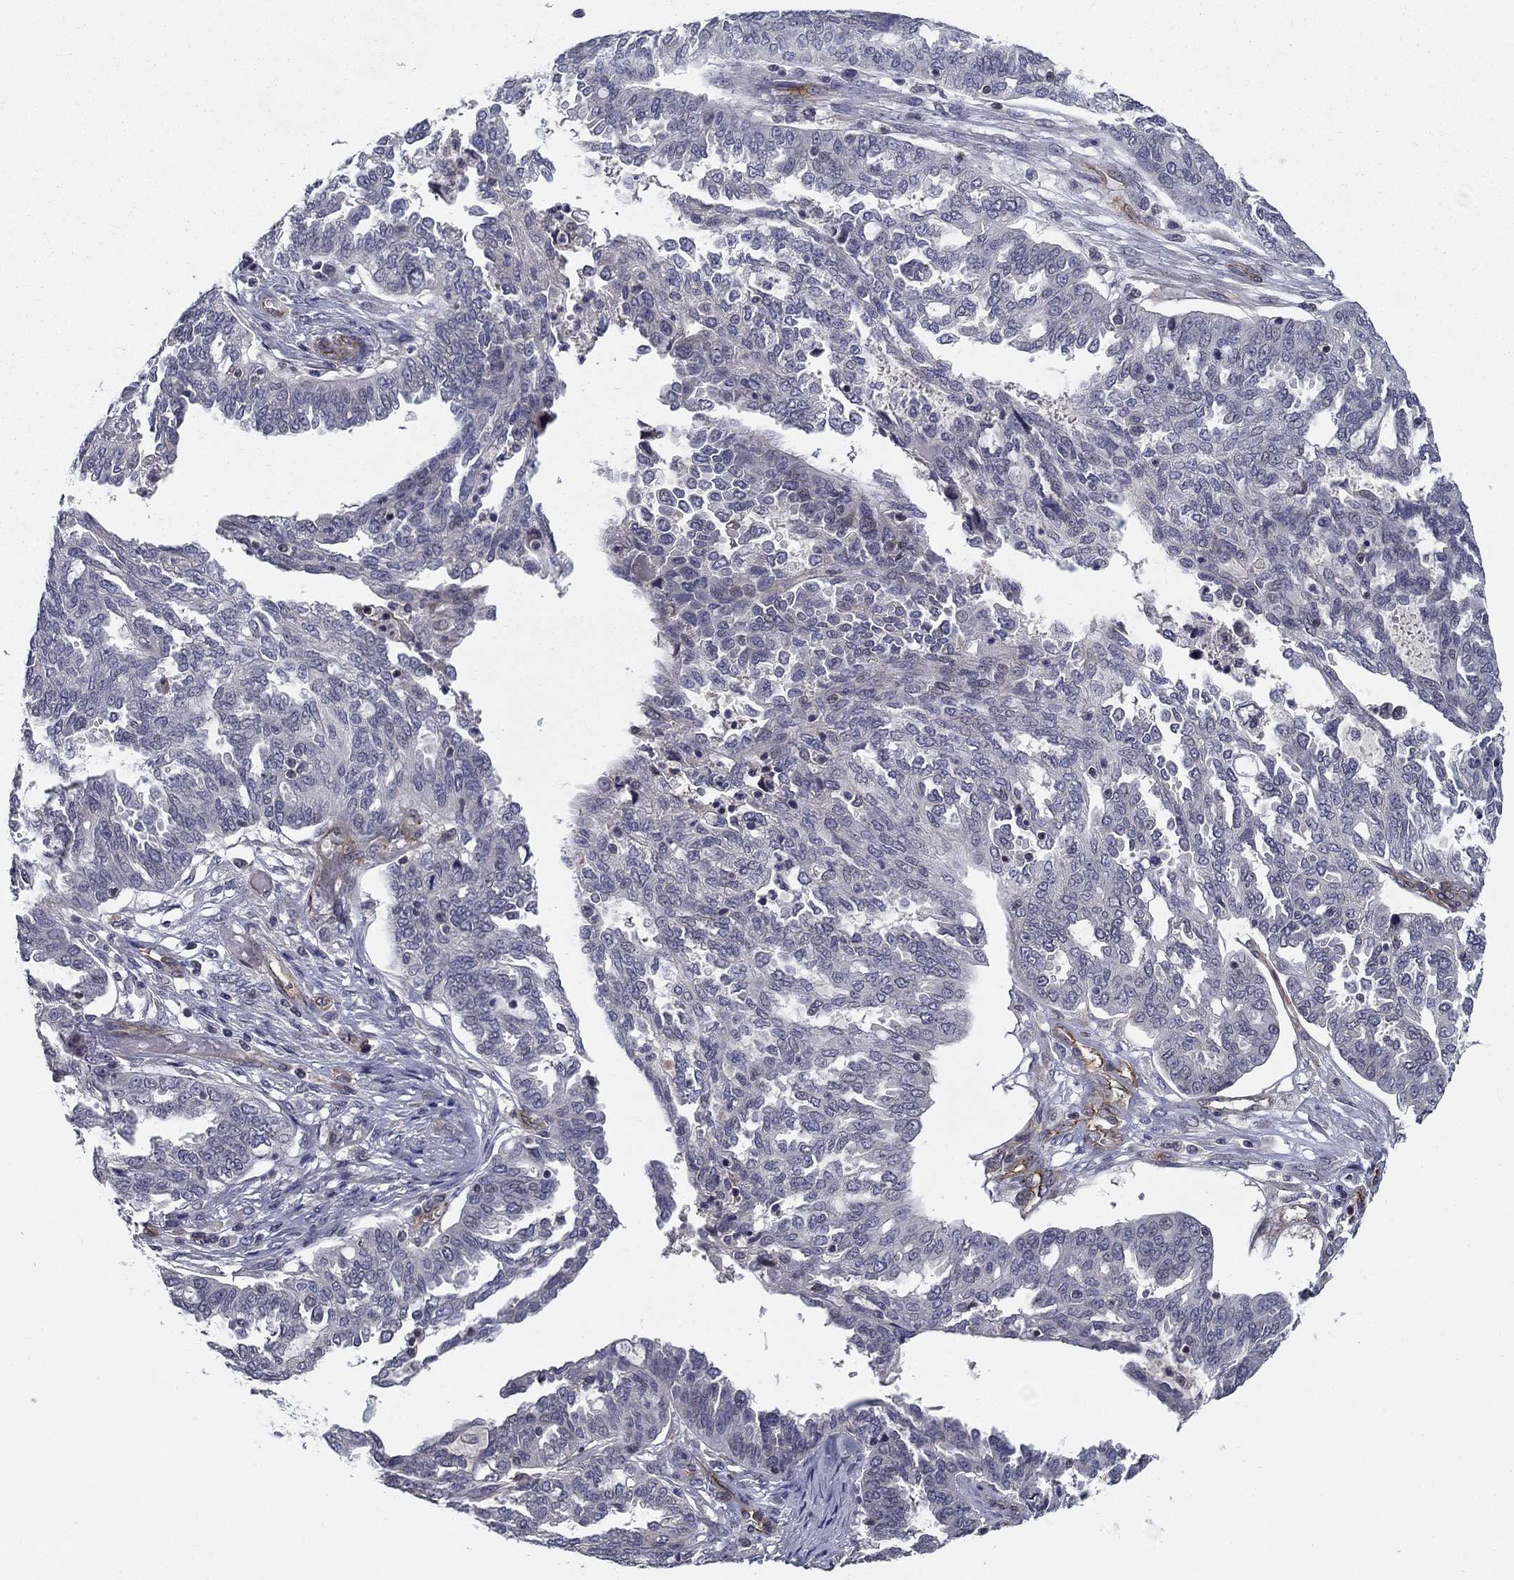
{"staining": {"intensity": "negative", "quantity": "none", "location": "none"}, "tissue": "ovarian cancer", "cell_type": "Tumor cells", "image_type": "cancer", "snomed": [{"axis": "morphology", "description": "Cystadenocarcinoma, serous, NOS"}, {"axis": "topography", "description": "Ovary"}], "caption": "A high-resolution micrograph shows IHC staining of ovarian cancer, which reveals no significant staining in tumor cells.", "gene": "SYNC", "patient": {"sex": "female", "age": 67}}